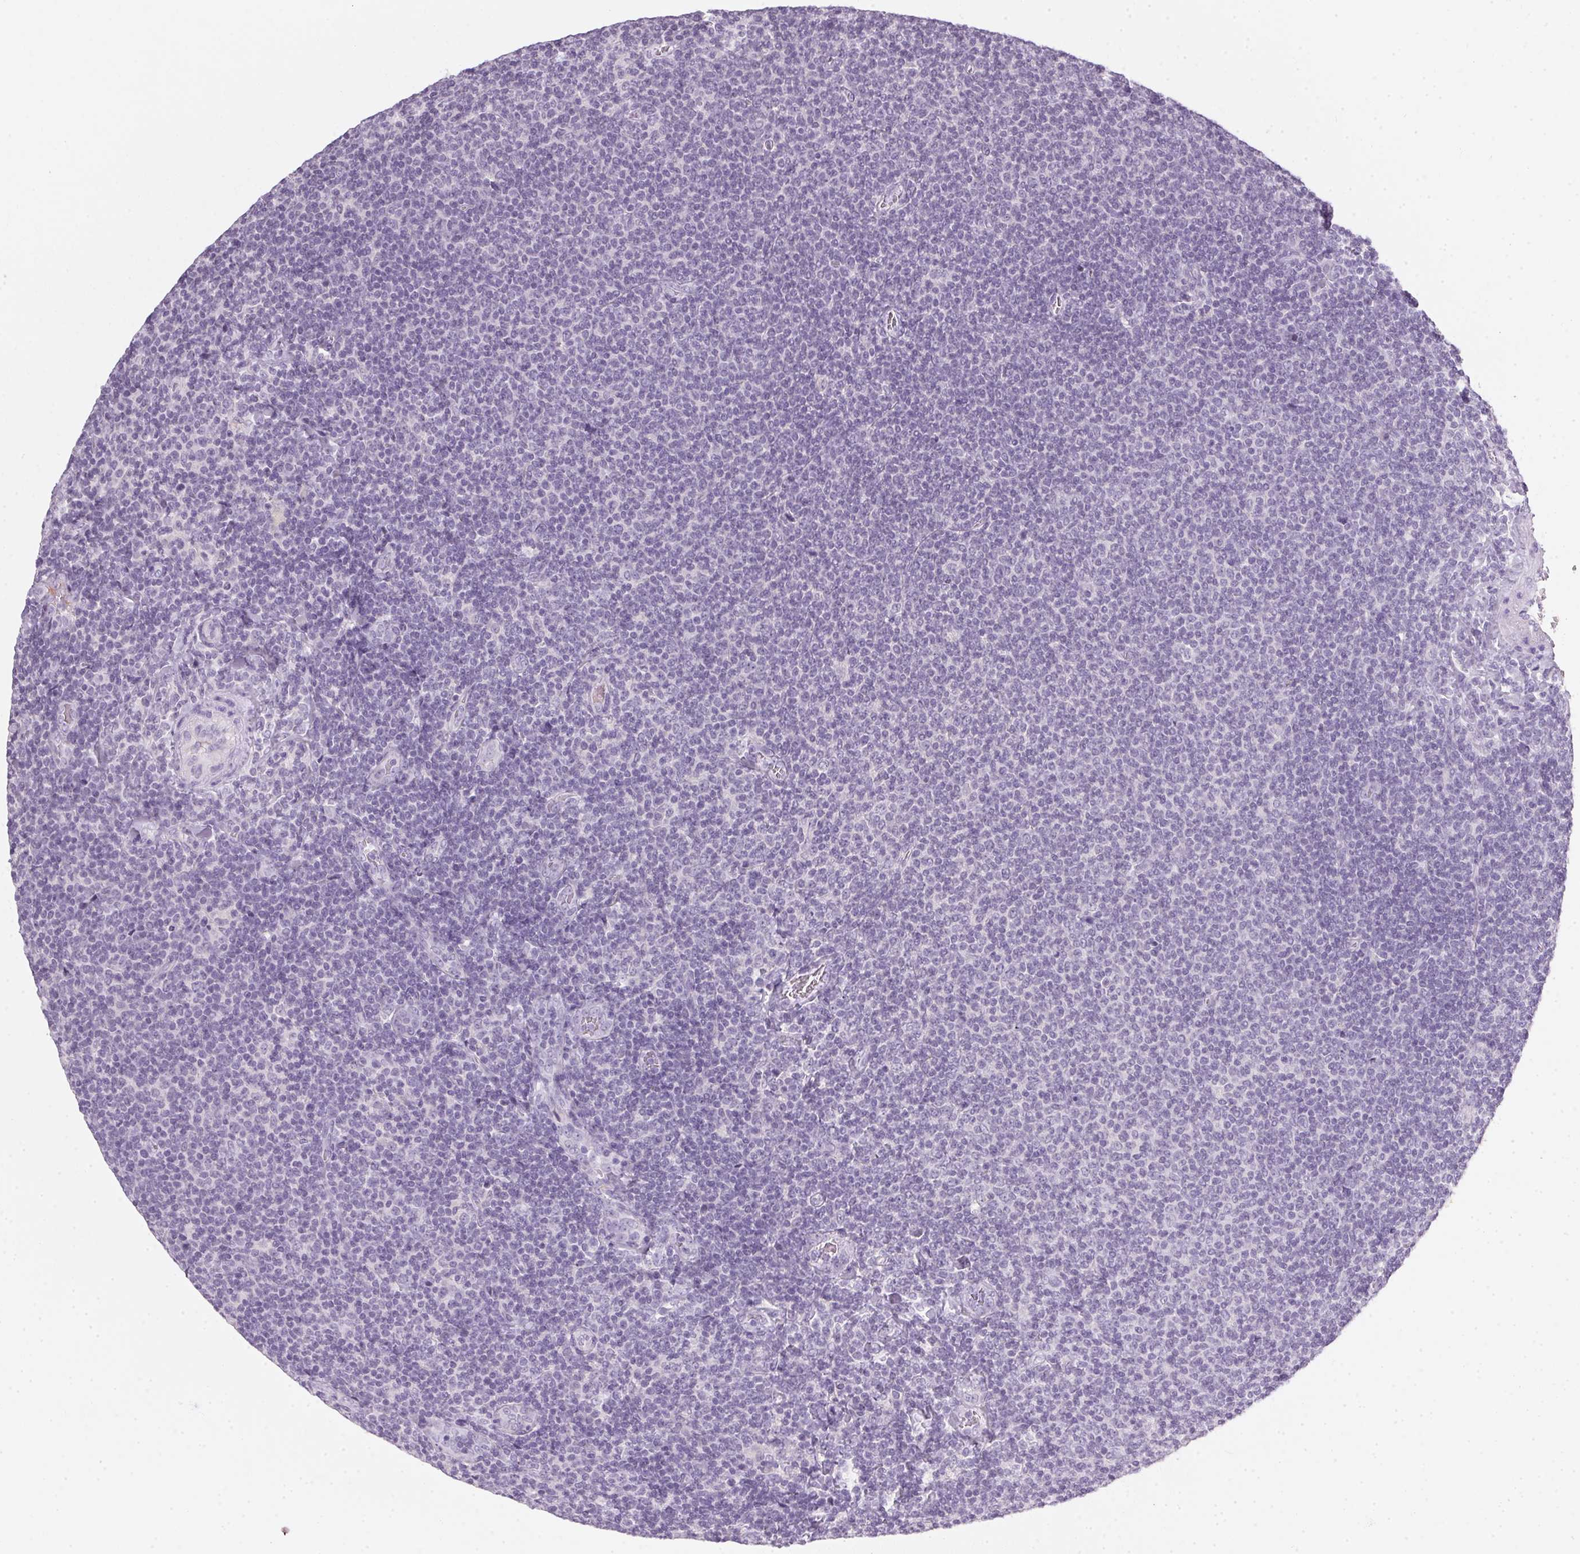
{"staining": {"intensity": "negative", "quantity": "none", "location": "none"}, "tissue": "lymphoma", "cell_type": "Tumor cells", "image_type": "cancer", "snomed": [{"axis": "morphology", "description": "Malignant lymphoma, non-Hodgkin's type, Low grade"}, {"axis": "topography", "description": "Lymph node"}], "caption": "Protein analysis of lymphoma reveals no significant expression in tumor cells.", "gene": "TMEM72", "patient": {"sex": "male", "age": 52}}